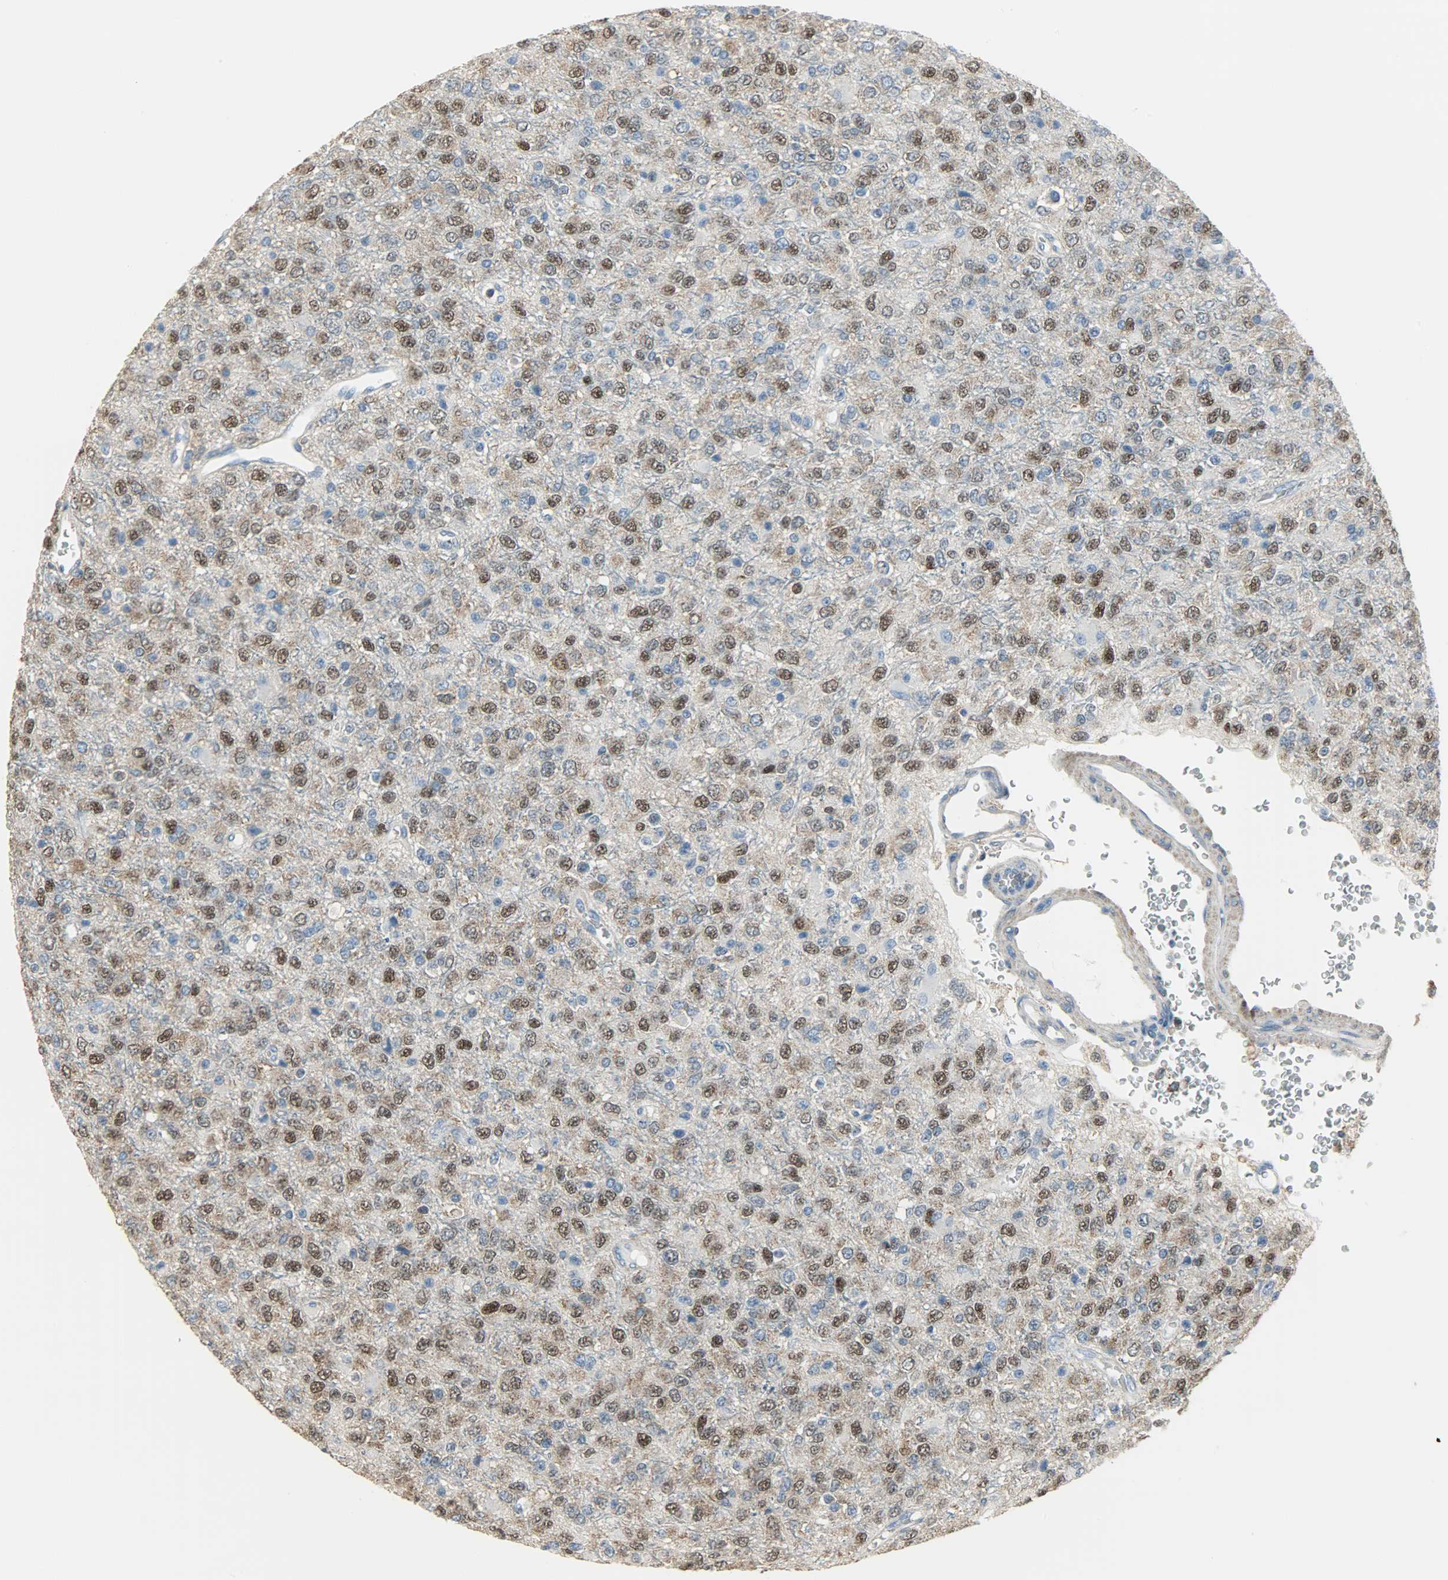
{"staining": {"intensity": "weak", "quantity": ">75%", "location": "cytoplasmic/membranous"}, "tissue": "glioma", "cell_type": "Tumor cells", "image_type": "cancer", "snomed": [{"axis": "morphology", "description": "Glioma, malignant, High grade"}, {"axis": "topography", "description": "pancreas cauda"}], "caption": "This is a photomicrograph of IHC staining of malignant glioma (high-grade), which shows weak expression in the cytoplasmic/membranous of tumor cells.", "gene": "DNAJA4", "patient": {"sex": "male", "age": 60}}